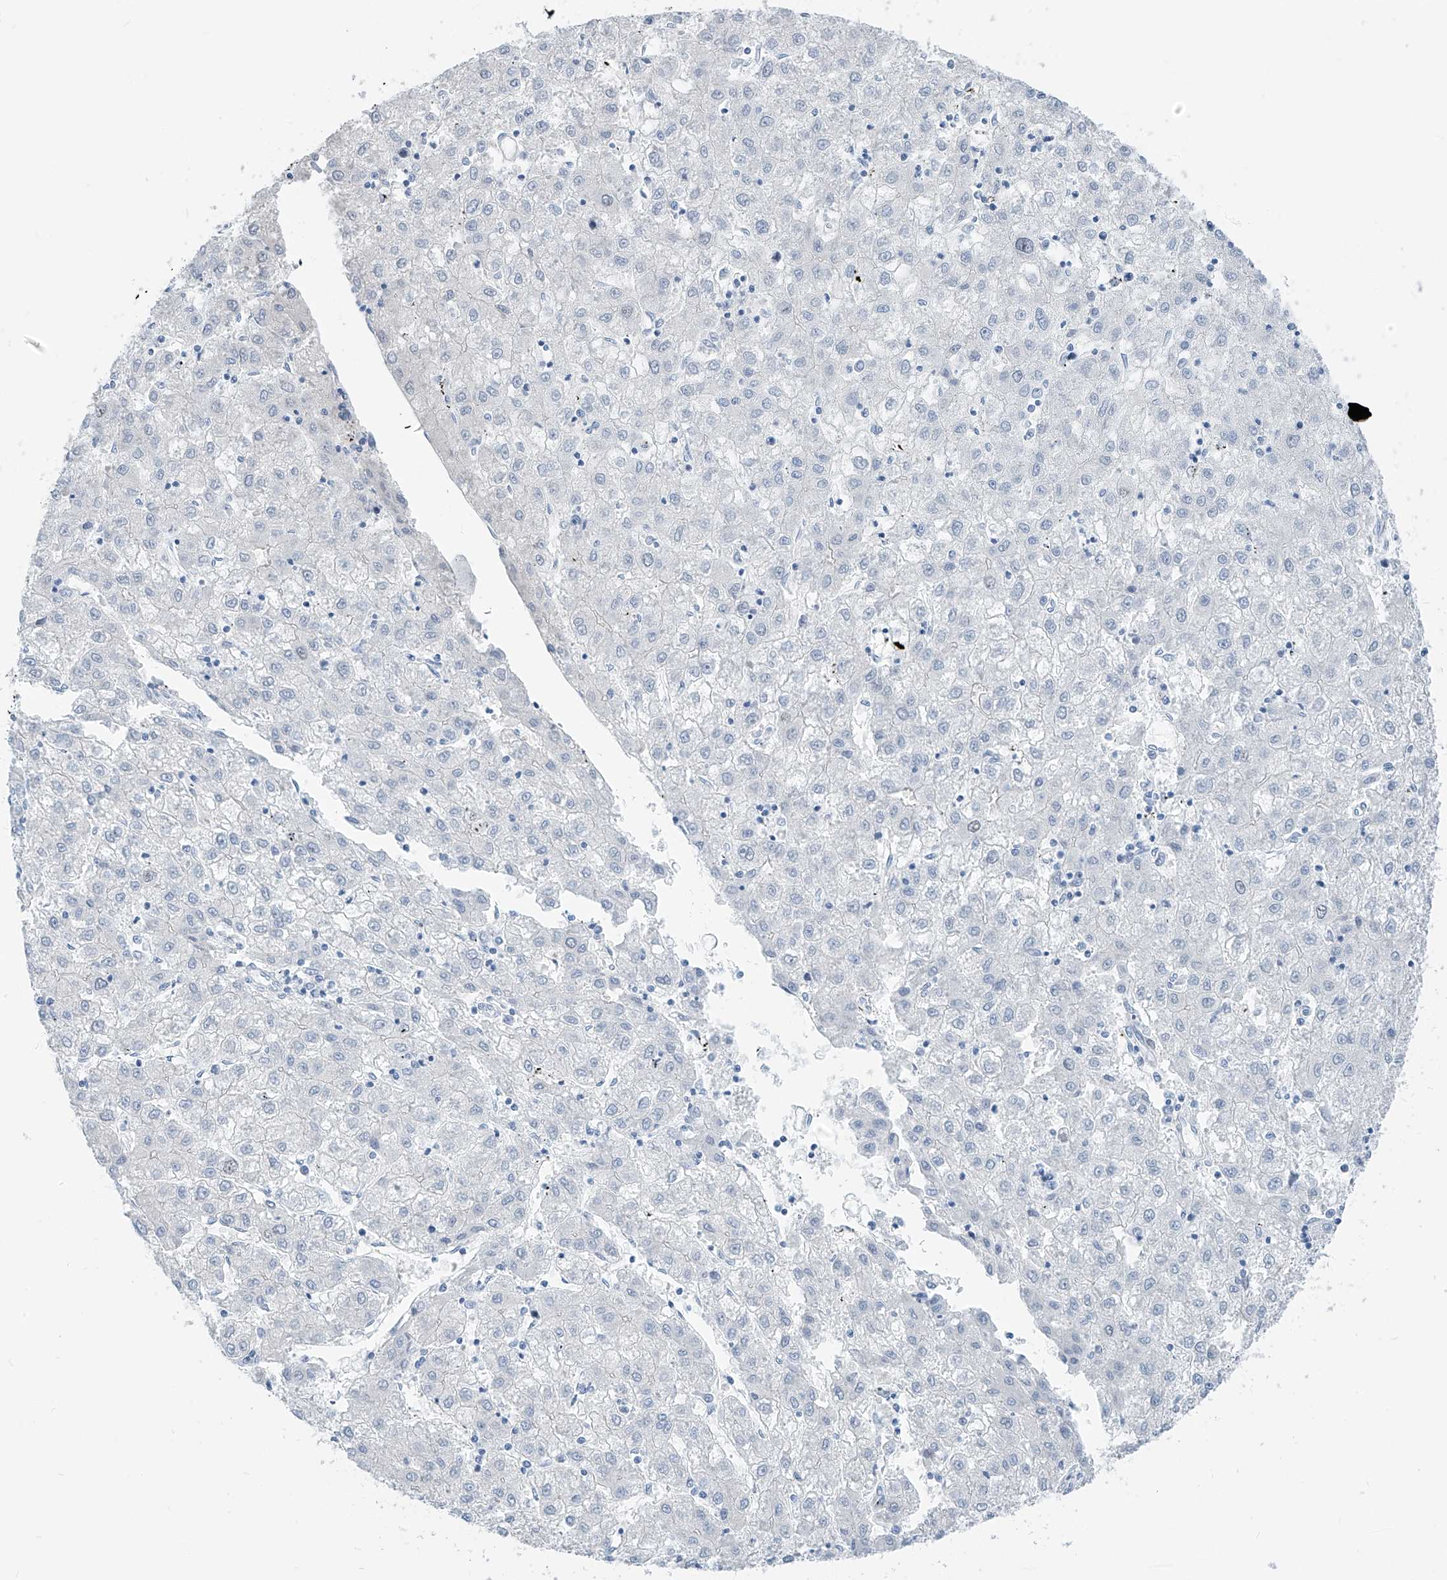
{"staining": {"intensity": "negative", "quantity": "none", "location": "none"}, "tissue": "liver cancer", "cell_type": "Tumor cells", "image_type": "cancer", "snomed": [{"axis": "morphology", "description": "Carcinoma, Hepatocellular, NOS"}, {"axis": "topography", "description": "Liver"}], "caption": "Image shows no protein staining in tumor cells of liver hepatocellular carcinoma tissue.", "gene": "SGO2", "patient": {"sex": "male", "age": 72}}